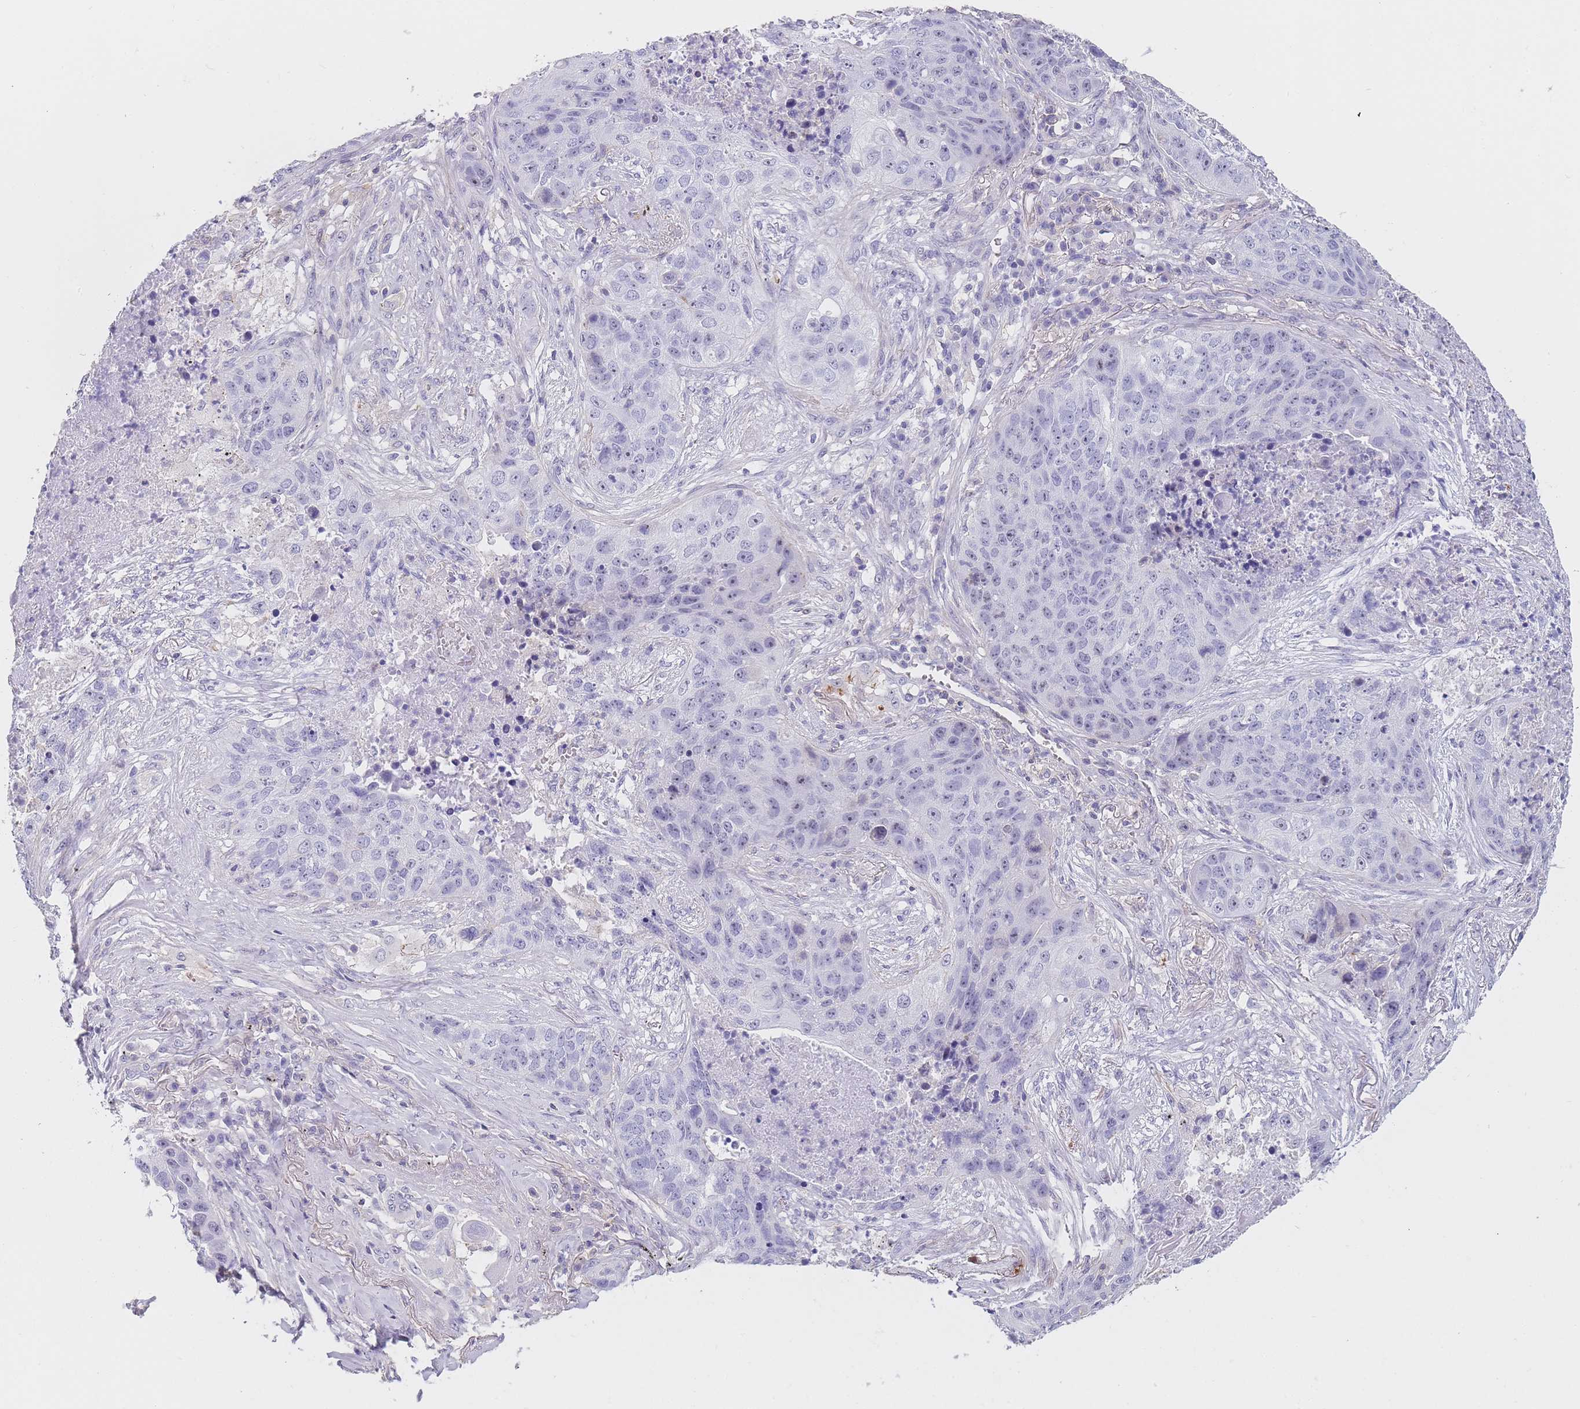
{"staining": {"intensity": "weak", "quantity": "<25%", "location": "nuclear"}, "tissue": "lung cancer", "cell_type": "Tumor cells", "image_type": "cancer", "snomed": [{"axis": "morphology", "description": "Squamous cell carcinoma, NOS"}, {"axis": "topography", "description": "Lung"}], "caption": "IHC micrograph of human lung squamous cell carcinoma stained for a protein (brown), which shows no expression in tumor cells.", "gene": "NOP14", "patient": {"sex": "female", "age": 63}}